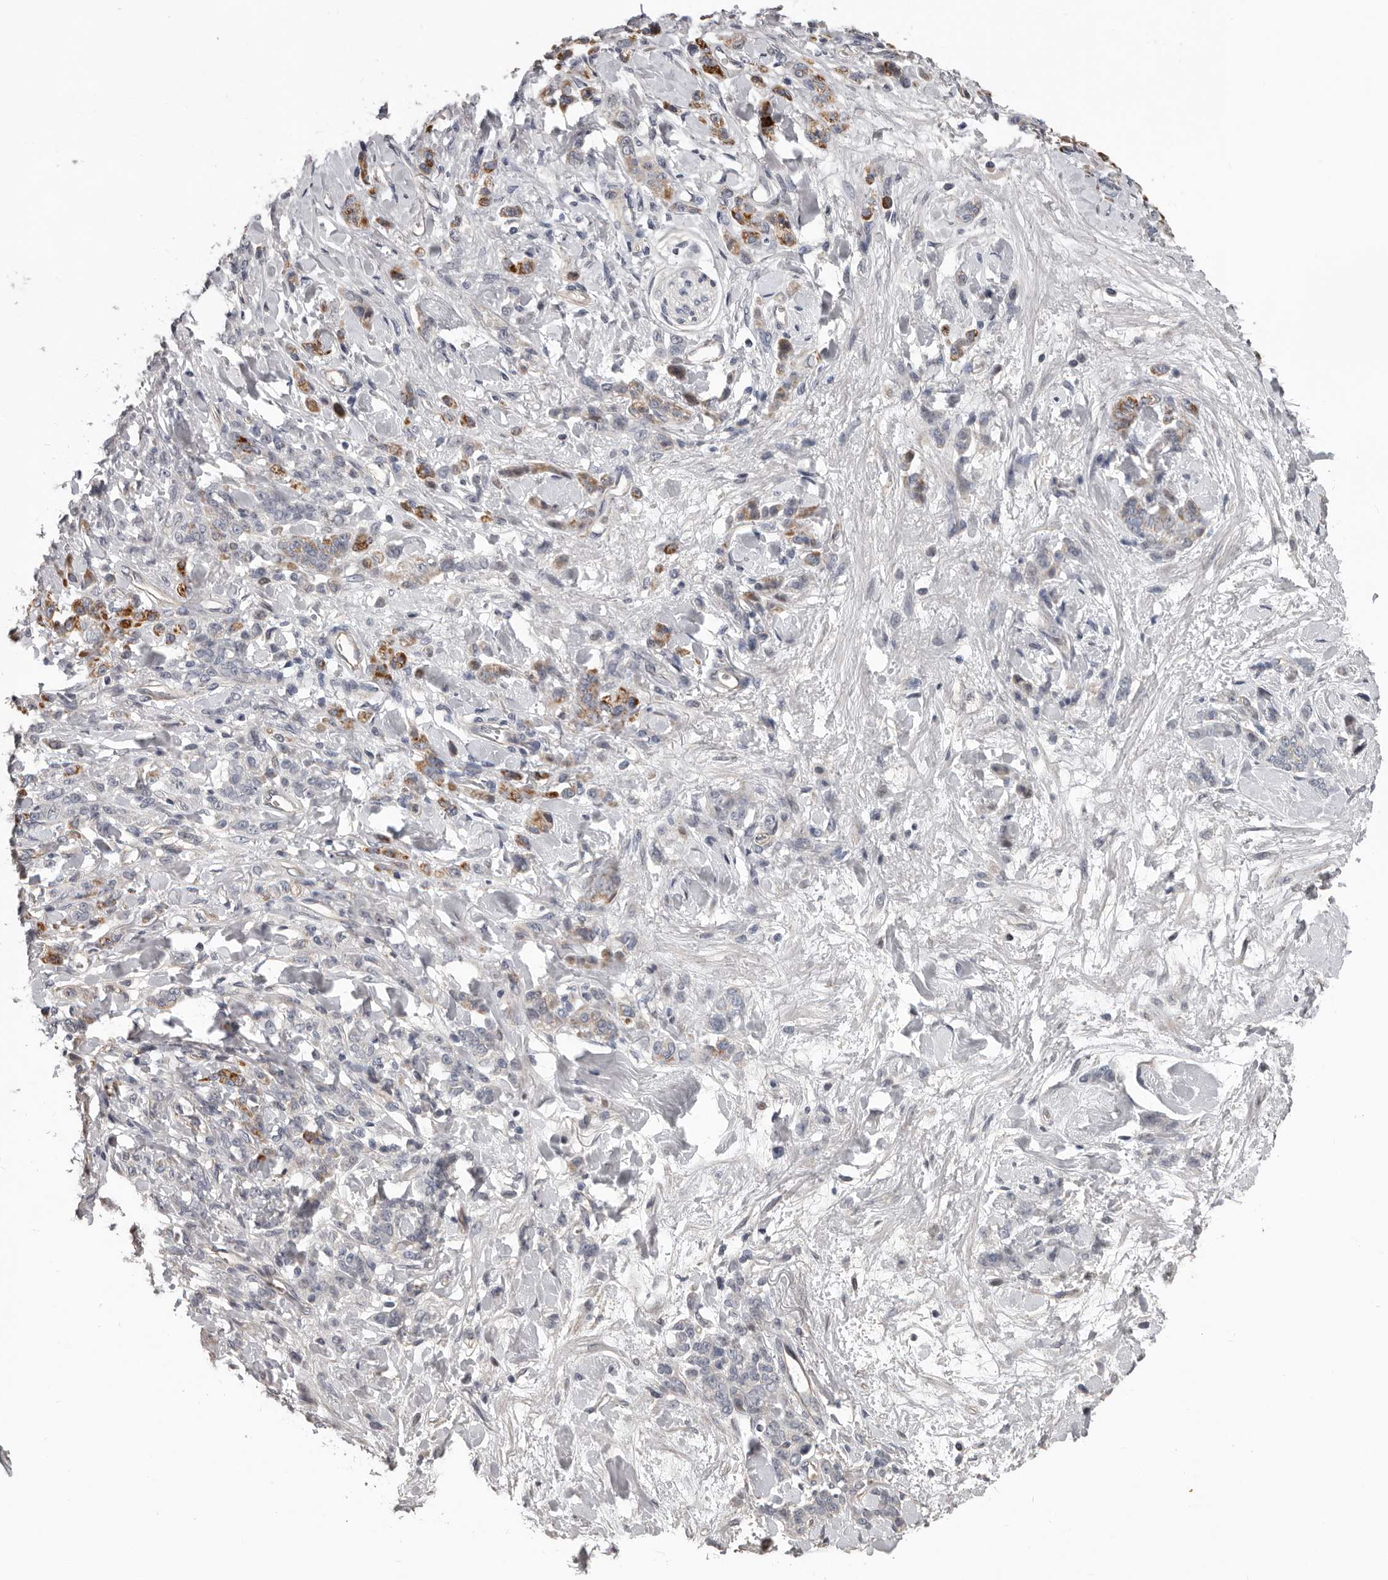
{"staining": {"intensity": "strong", "quantity": "<25%", "location": "cytoplasmic/membranous"}, "tissue": "stomach cancer", "cell_type": "Tumor cells", "image_type": "cancer", "snomed": [{"axis": "morphology", "description": "Normal tissue, NOS"}, {"axis": "morphology", "description": "Adenocarcinoma, NOS"}, {"axis": "topography", "description": "Stomach"}], "caption": "High-magnification brightfield microscopy of adenocarcinoma (stomach) stained with DAB (3,3'-diaminobenzidine) (brown) and counterstained with hematoxylin (blue). tumor cells exhibit strong cytoplasmic/membranous positivity is present in approximately<25% of cells.", "gene": "RNF217", "patient": {"sex": "male", "age": 82}}